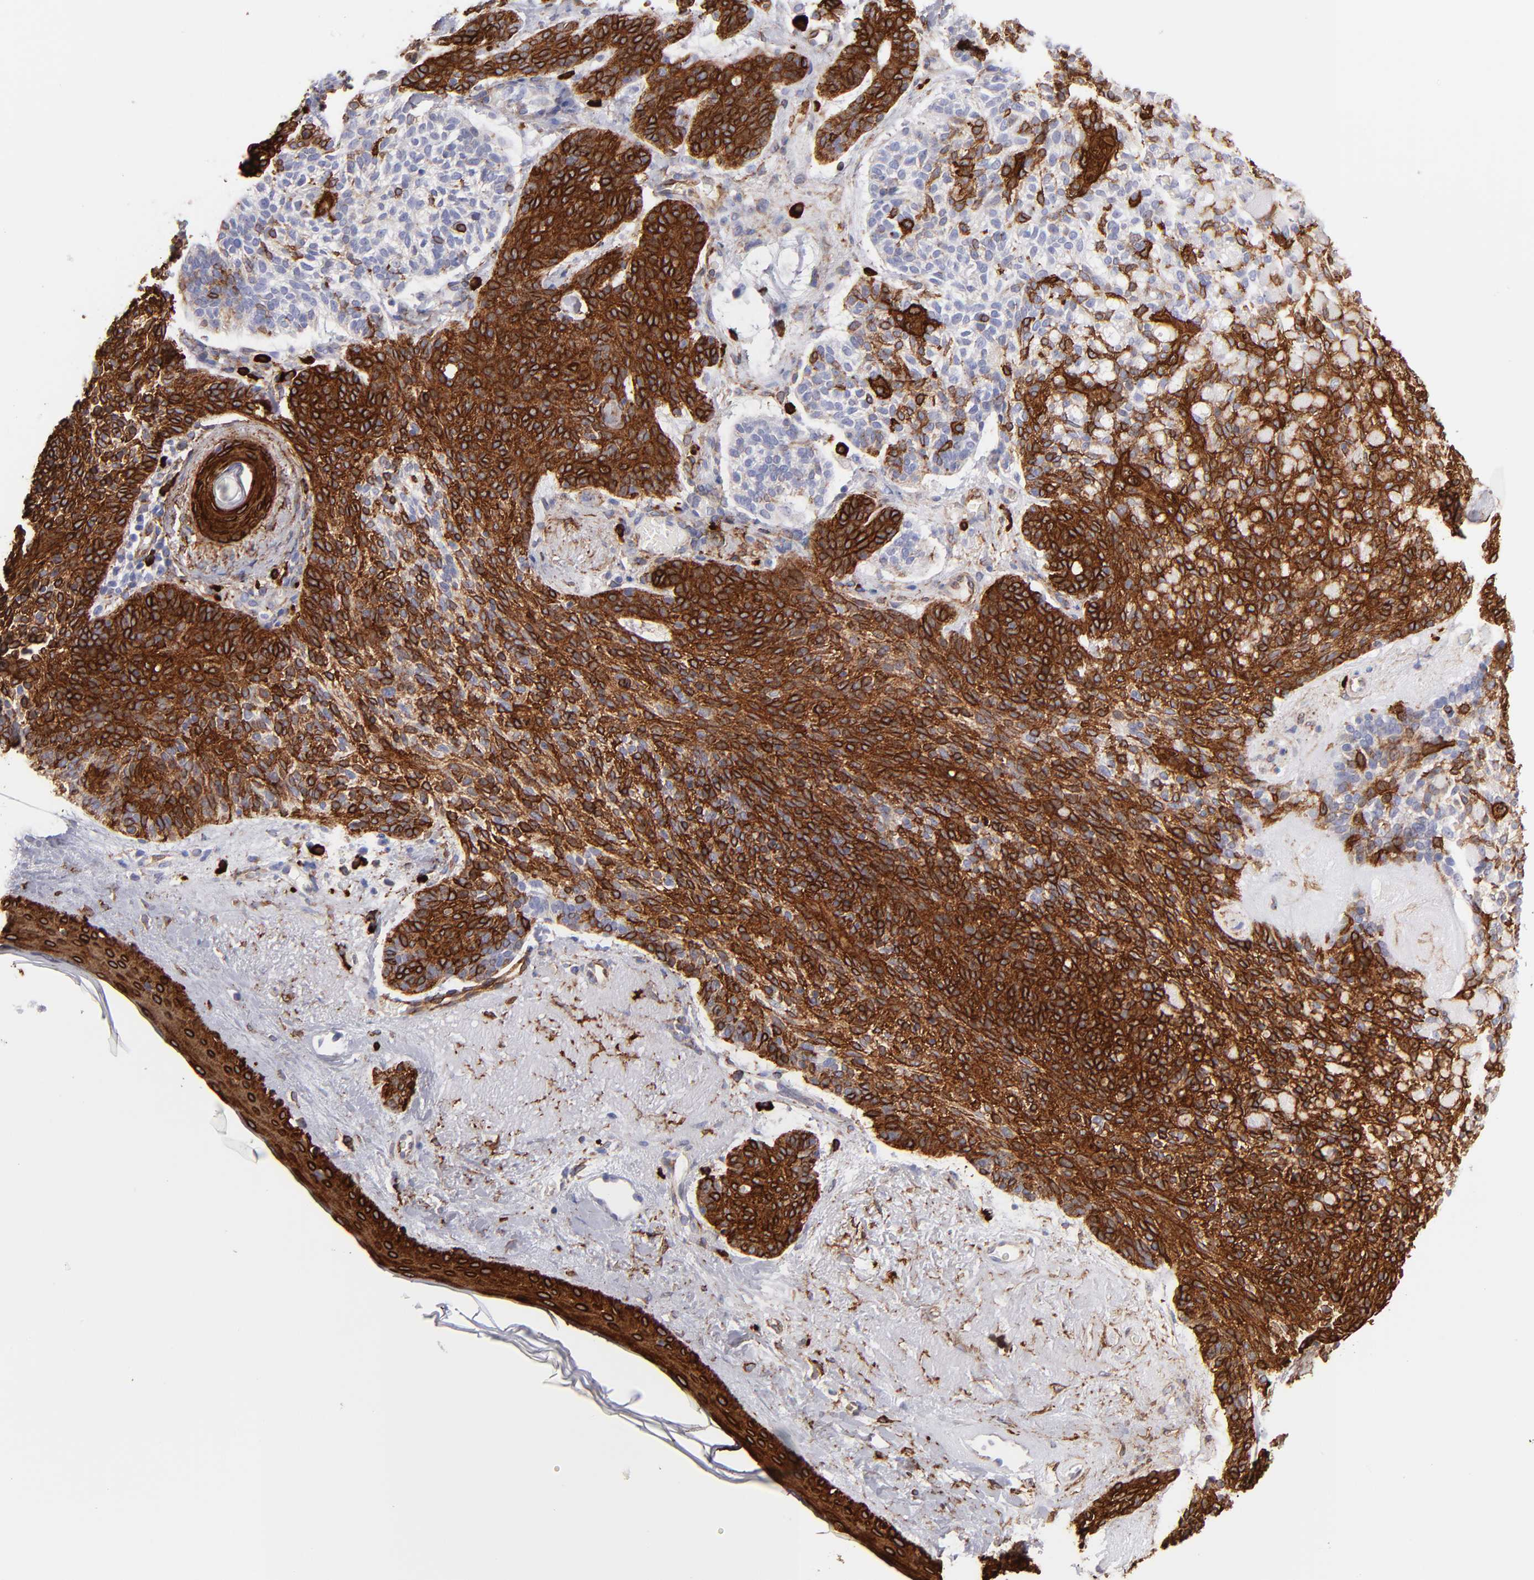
{"staining": {"intensity": "strong", "quantity": ">75%", "location": "cytoplasmic/membranous"}, "tissue": "skin cancer", "cell_type": "Tumor cells", "image_type": "cancer", "snomed": [{"axis": "morphology", "description": "Normal tissue, NOS"}, {"axis": "morphology", "description": "Basal cell carcinoma"}, {"axis": "topography", "description": "Skin"}], "caption": "Basal cell carcinoma (skin) was stained to show a protein in brown. There is high levels of strong cytoplasmic/membranous expression in about >75% of tumor cells.", "gene": "AHNAK2", "patient": {"sex": "female", "age": 70}}